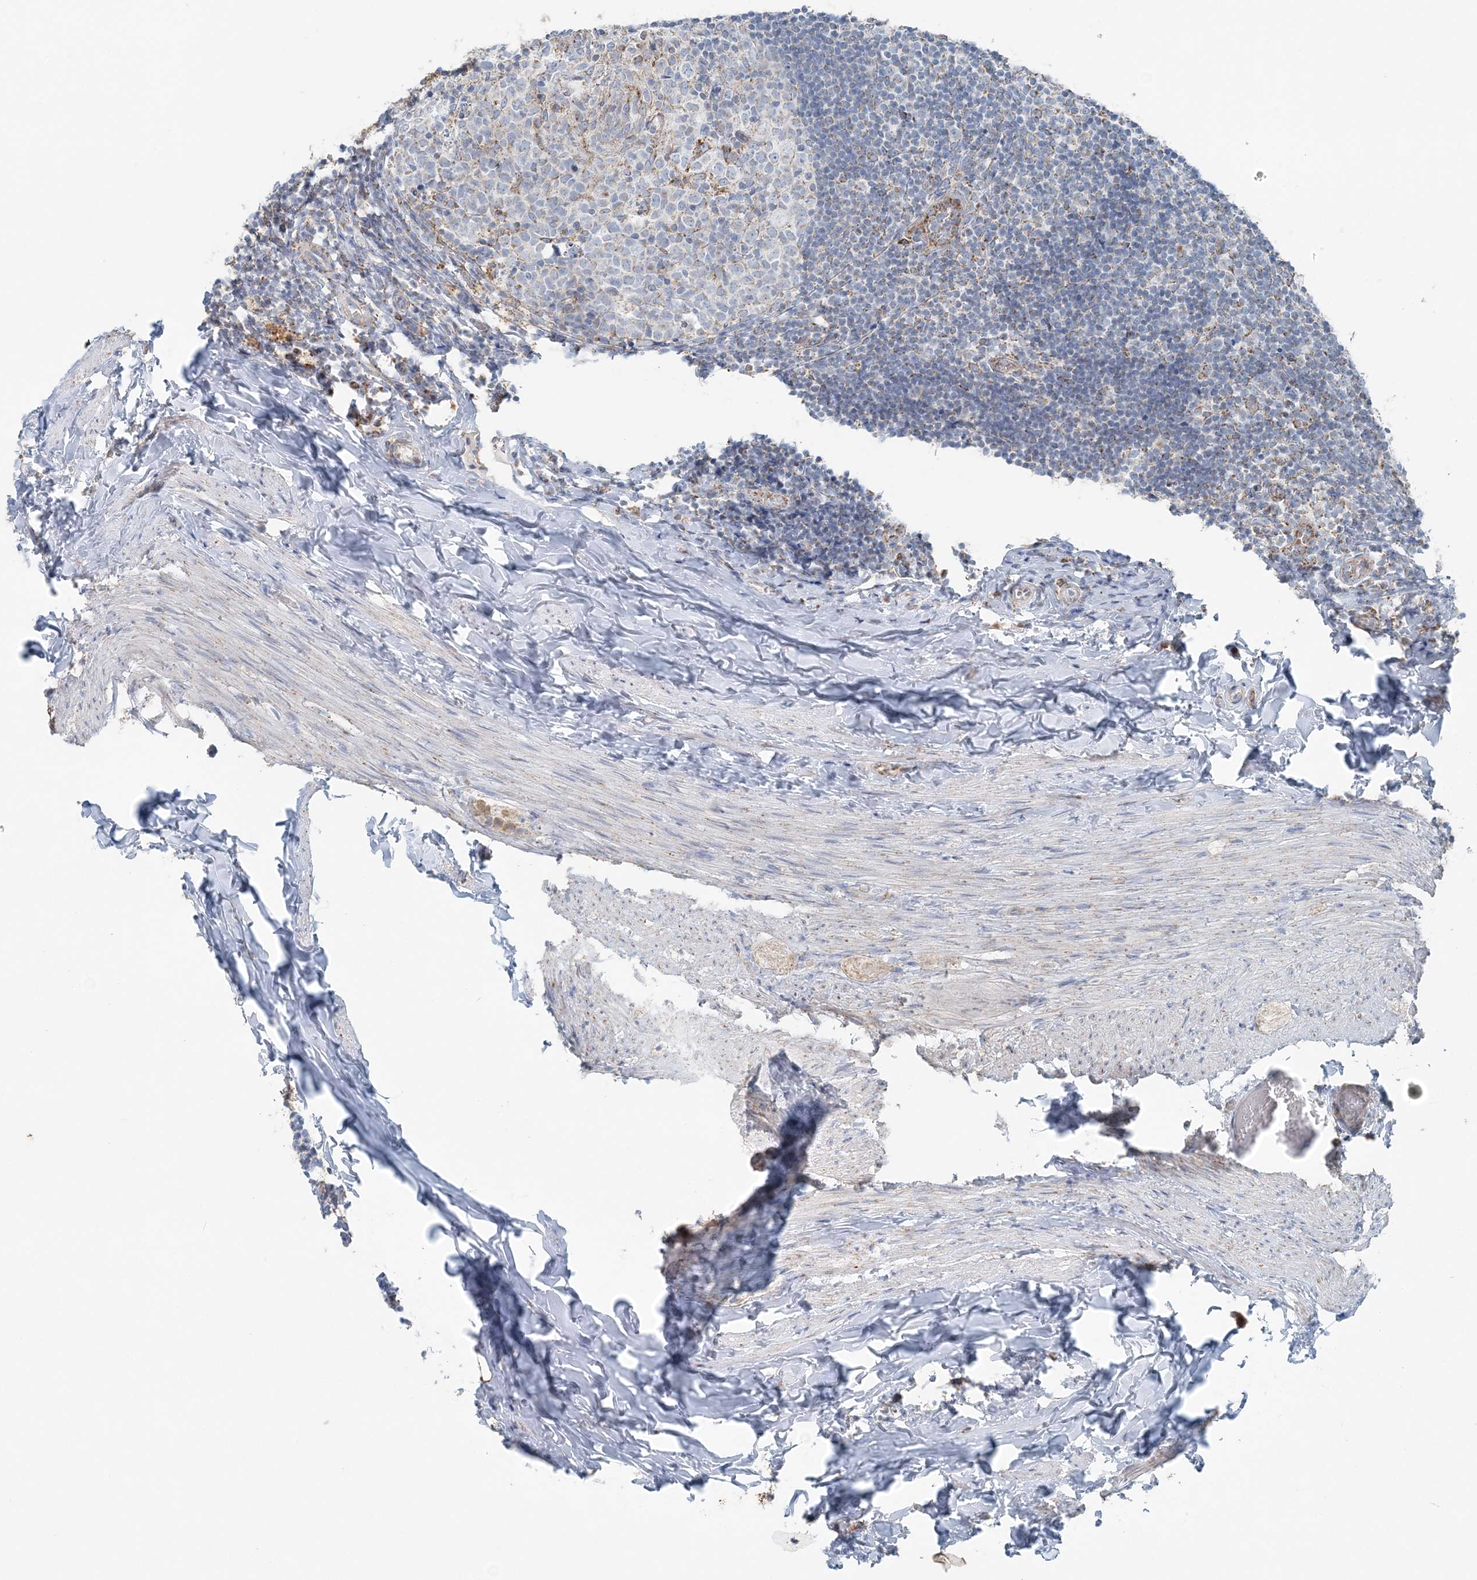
{"staining": {"intensity": "strong", "quantity": ">75%", "location": "cytoplasmic/membranous"}, "tissue": "appendix", "cell_type": "Glandular cells", "image_type": "normal", "snomed": [{"axis": "morphology", "description": "Normal tissue, NOS"}, {"axis": "topography", "description": "Appendix"}], "caption": "Human appendix stained with a brown dye exhibits strong cytoplasmic/membranous positive staining in about >75% of glandular cells.", "gene": "PCCB", "patient": {"sex": "male", "age": 8}}